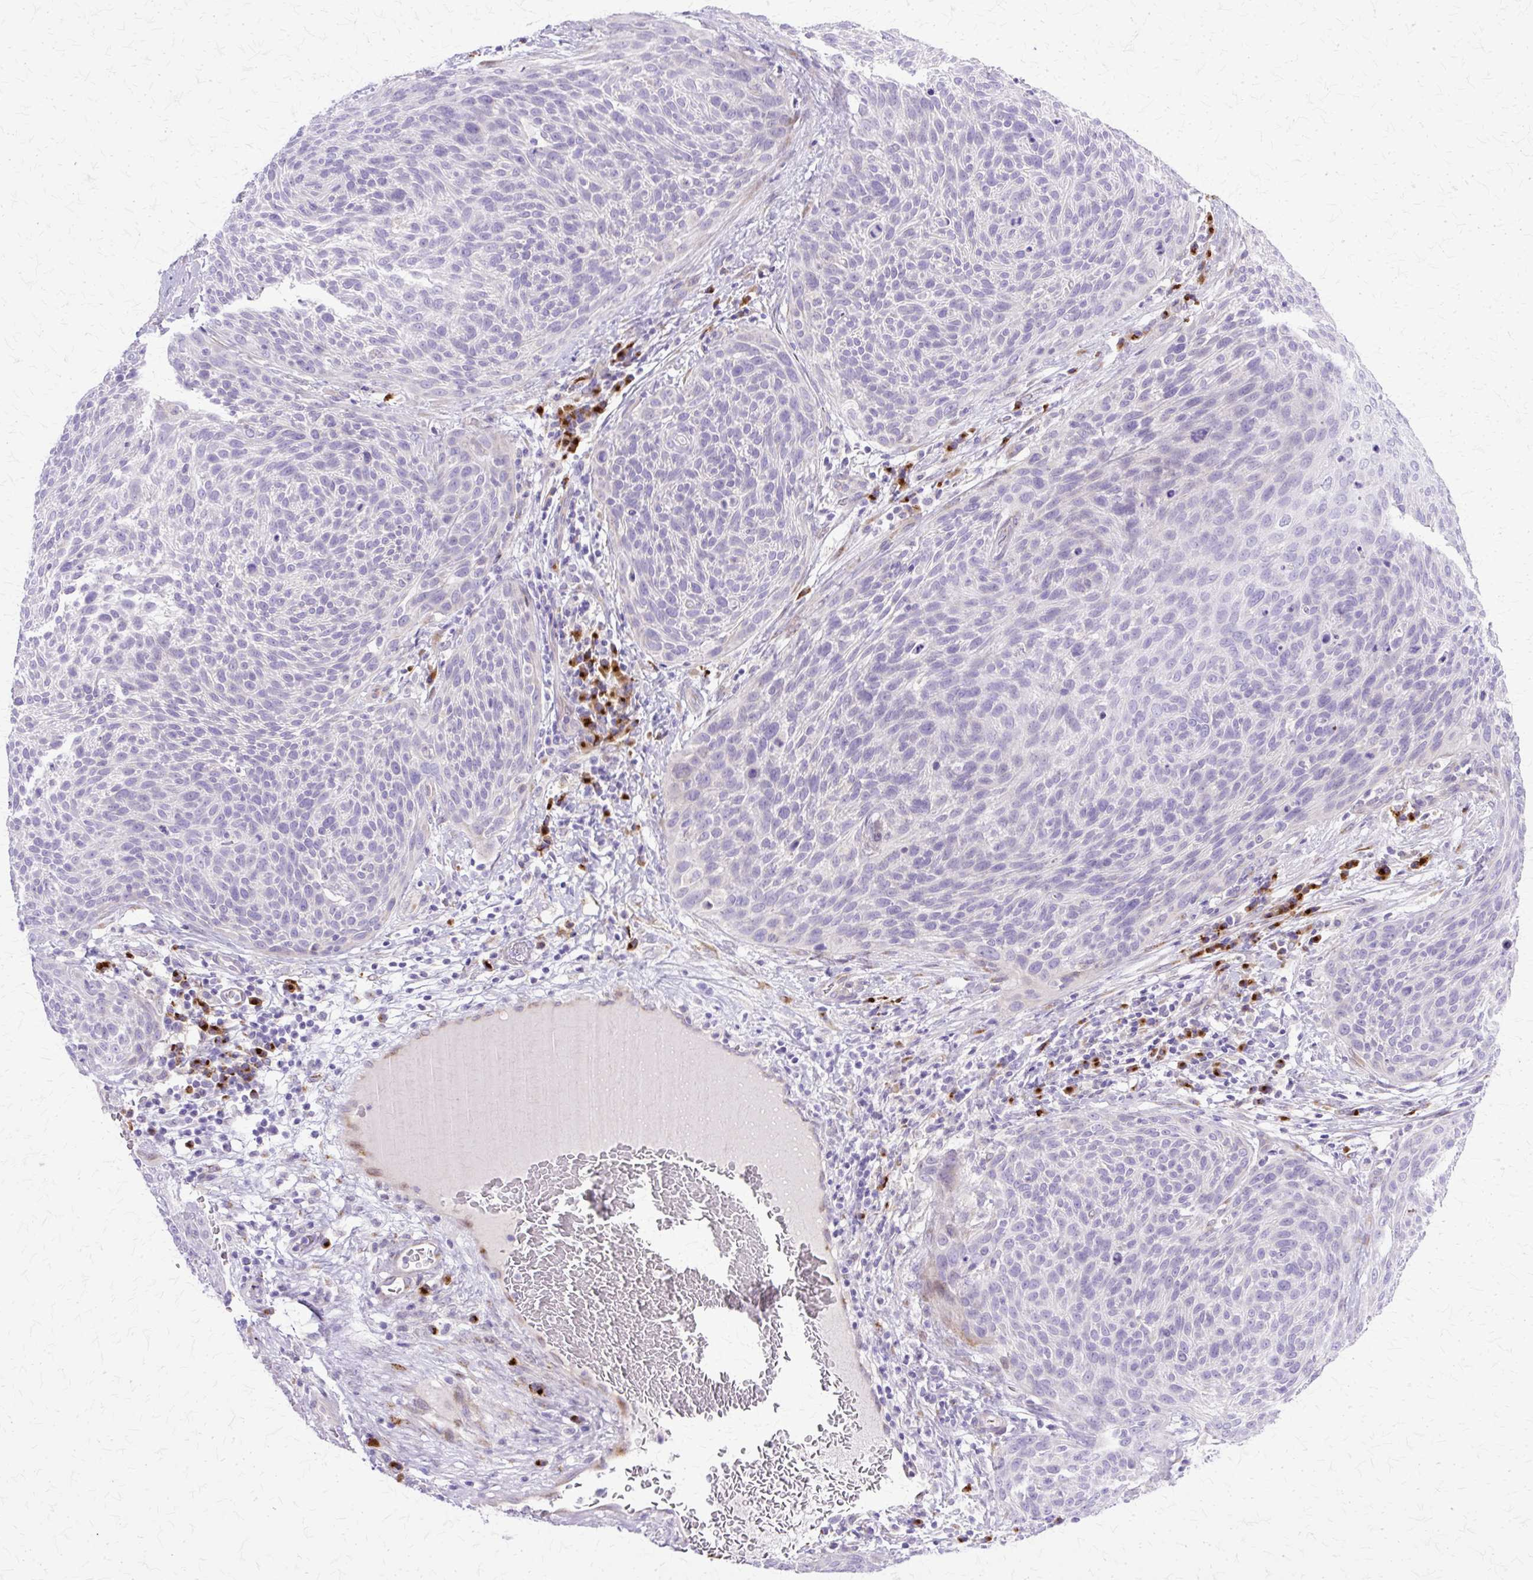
{"staining": {"intensity": "negative", "quantity": "none", "location": "none"}, "tissue": "cervical cancer", "cell_type": "Tumor cells", "image_type": "cancer", "snomed": [{"axis": "morphology", "description": "Squamous cell carcinoma, NOS"}, {"axis": "topography", "description": "Cervix"}], "caption": "A high-resolution photomicrograph shows IHC staining of cervical squamous cell carcinoma, which exhibits no significant staining in tumor cells.", "gene": "TBC1D3G", "patient": {"sex": "female", "age": 31}}